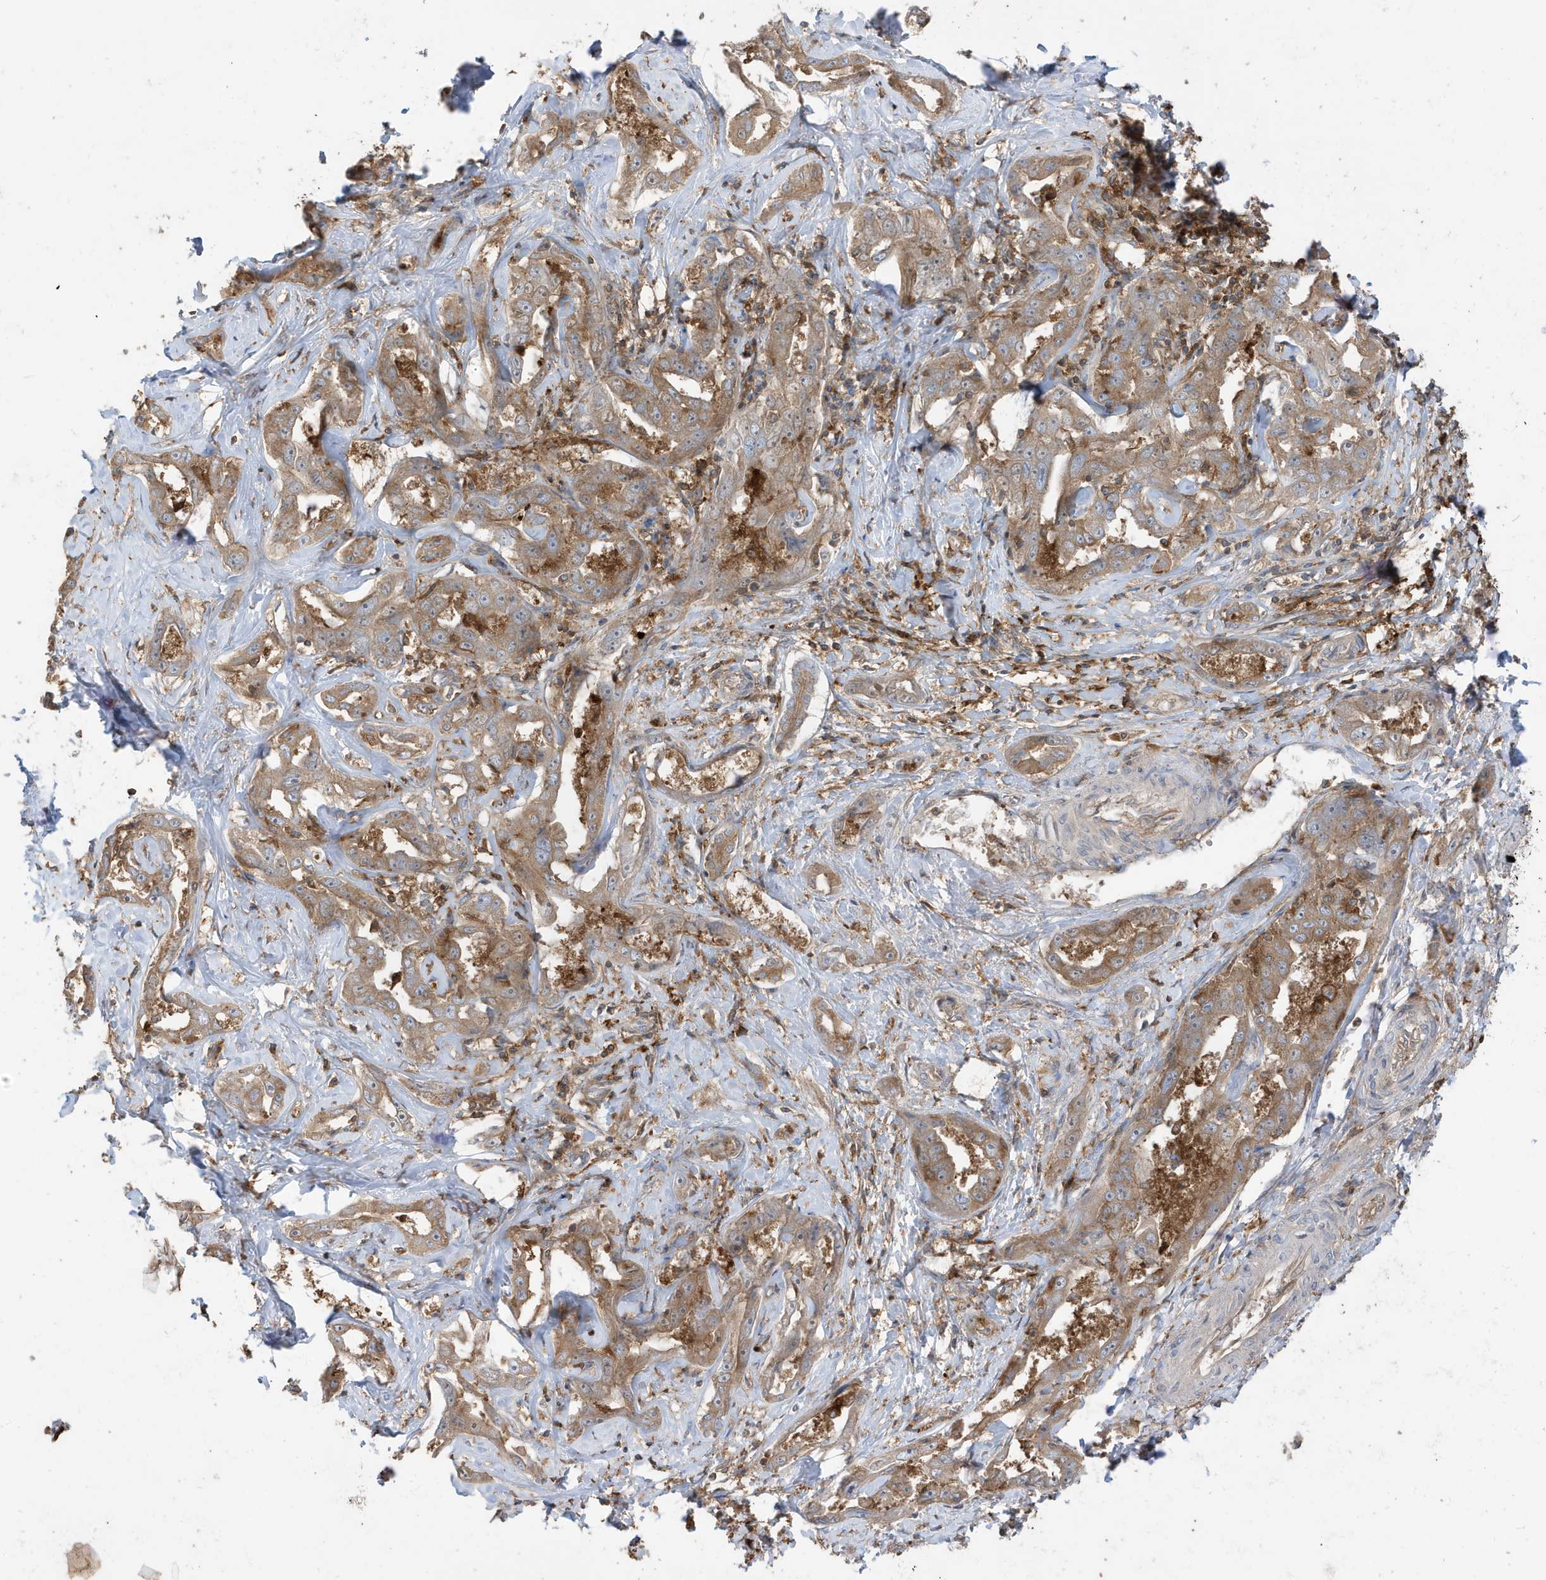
{"staining": {"intensity": "moderate", "quantity": ">75%", "location": "cytoplasmic/membranous"}, "tissue": "liver cancer", "cell_type": "Tumor cells", "image_type": "cancer", "snomed": [{"axis": "morphology", "description": "Cholangiocarcinoma"}, {"axis": "topography", "description": "Liver"}], "caption": "Immunohistochemical staining of cholangiocarcinoma (liver) shows medium levels of moderate cytoplasmic/membranous protein expression in about >75% of tumor cells. (DAB IHC with brightfield microscopy, high magnification).", "gene": "ABTB1", "patient": {"sex": "male", "age": 59}}